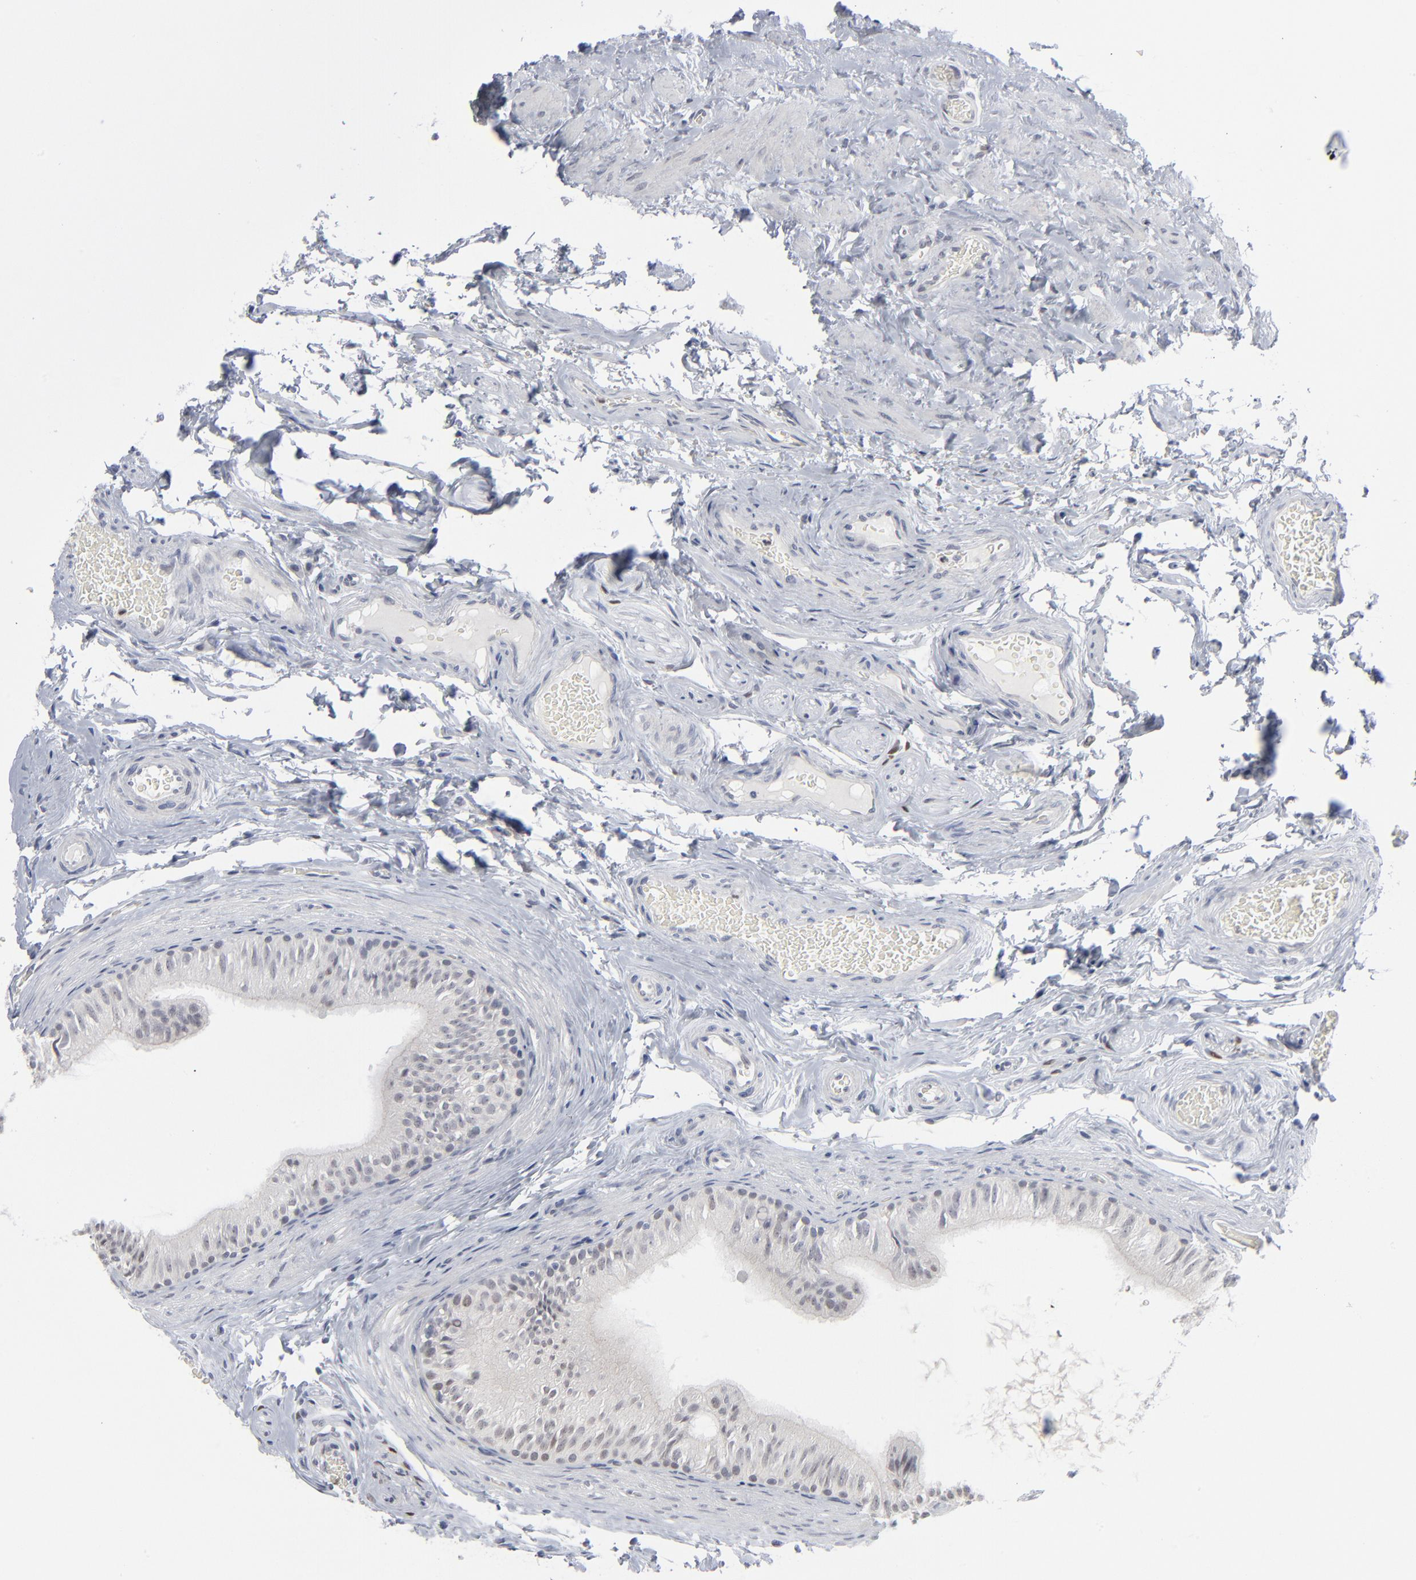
{"staining": {"intensity": "negative", "quantity": "none", "location": "none"}, "tissue": "epididymis", "cell_type": "Glandular cells", "image_type": "normal", "snomed": [{"axis": "morphology", "description": "Normal tissue, NOS"}, {"axis": "topography", "description": "Testis"}, {"axis": "topography", "description": "Epididymis"}], "caption": "Immunohistochemistry (IHC) of normal epididymis shows no staining in glandular cells. The staining was performed using DAB to visualize the protein expression in brown, while the nuclei were stained in blue with hematoxylin (Magnification: 20x).", "gene": "FOXN2", "patient": {"sex": "male", "age": 36}}